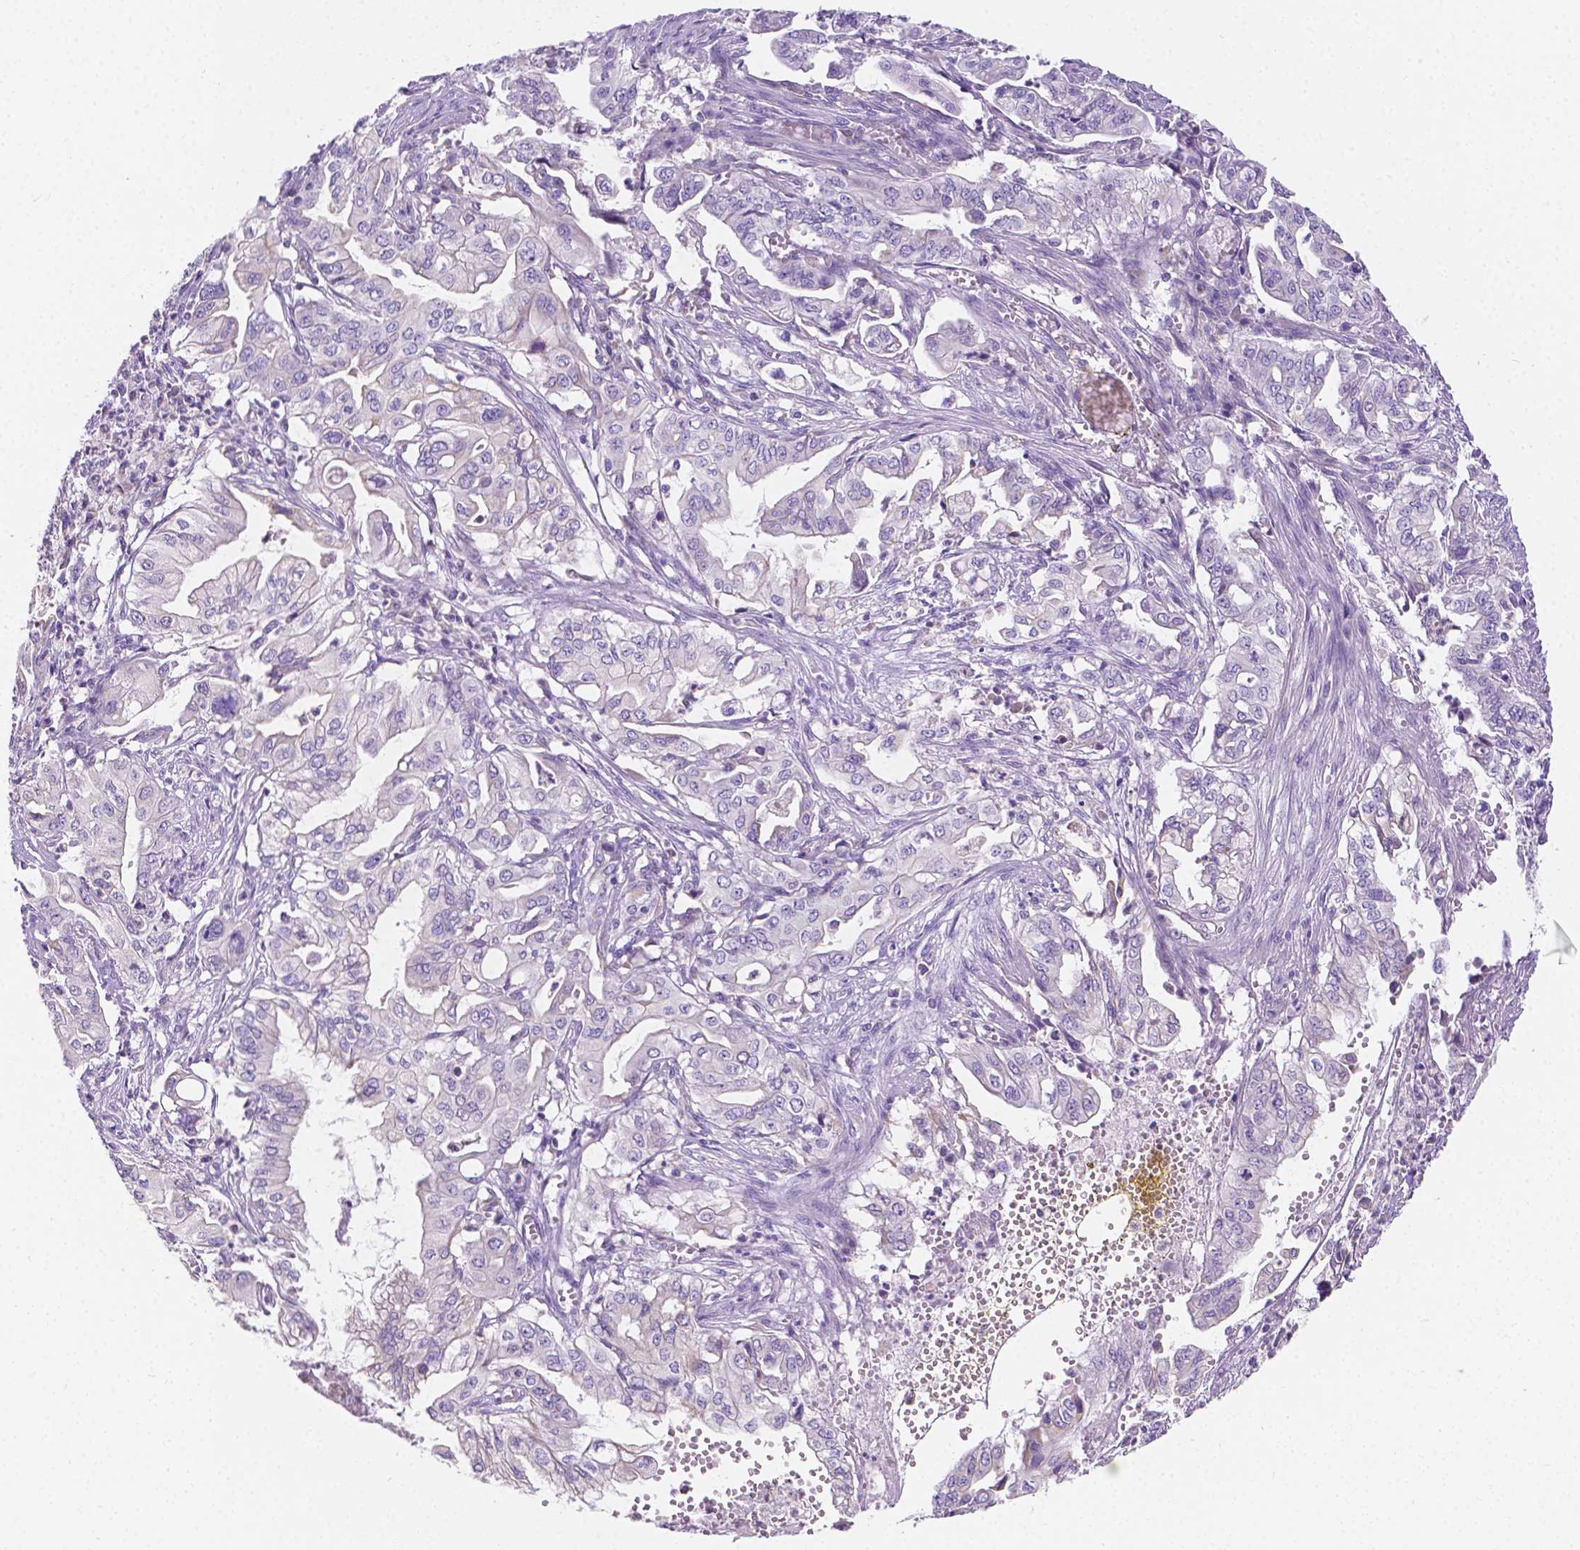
{"staining": {"intensity": "negative", "quantity": "none", "location": "none"}, "tissue": "pancreatic cancer", "cell_type": "Tumor cells", "image_type": "cancer", "snomed": [{"axis": "morphology", "description": "Adenocarcinoma, NOS"}, {"axis": "topography", "description": "Pancreas"}], "caption": "An IHC image of pancreatic adenocarcinoma is shown. There is no staining in tumor cells of pancreatic adenocarcinoma.", "gene": "TMEM130", "patient": {"sex": "male", "age": 68}}